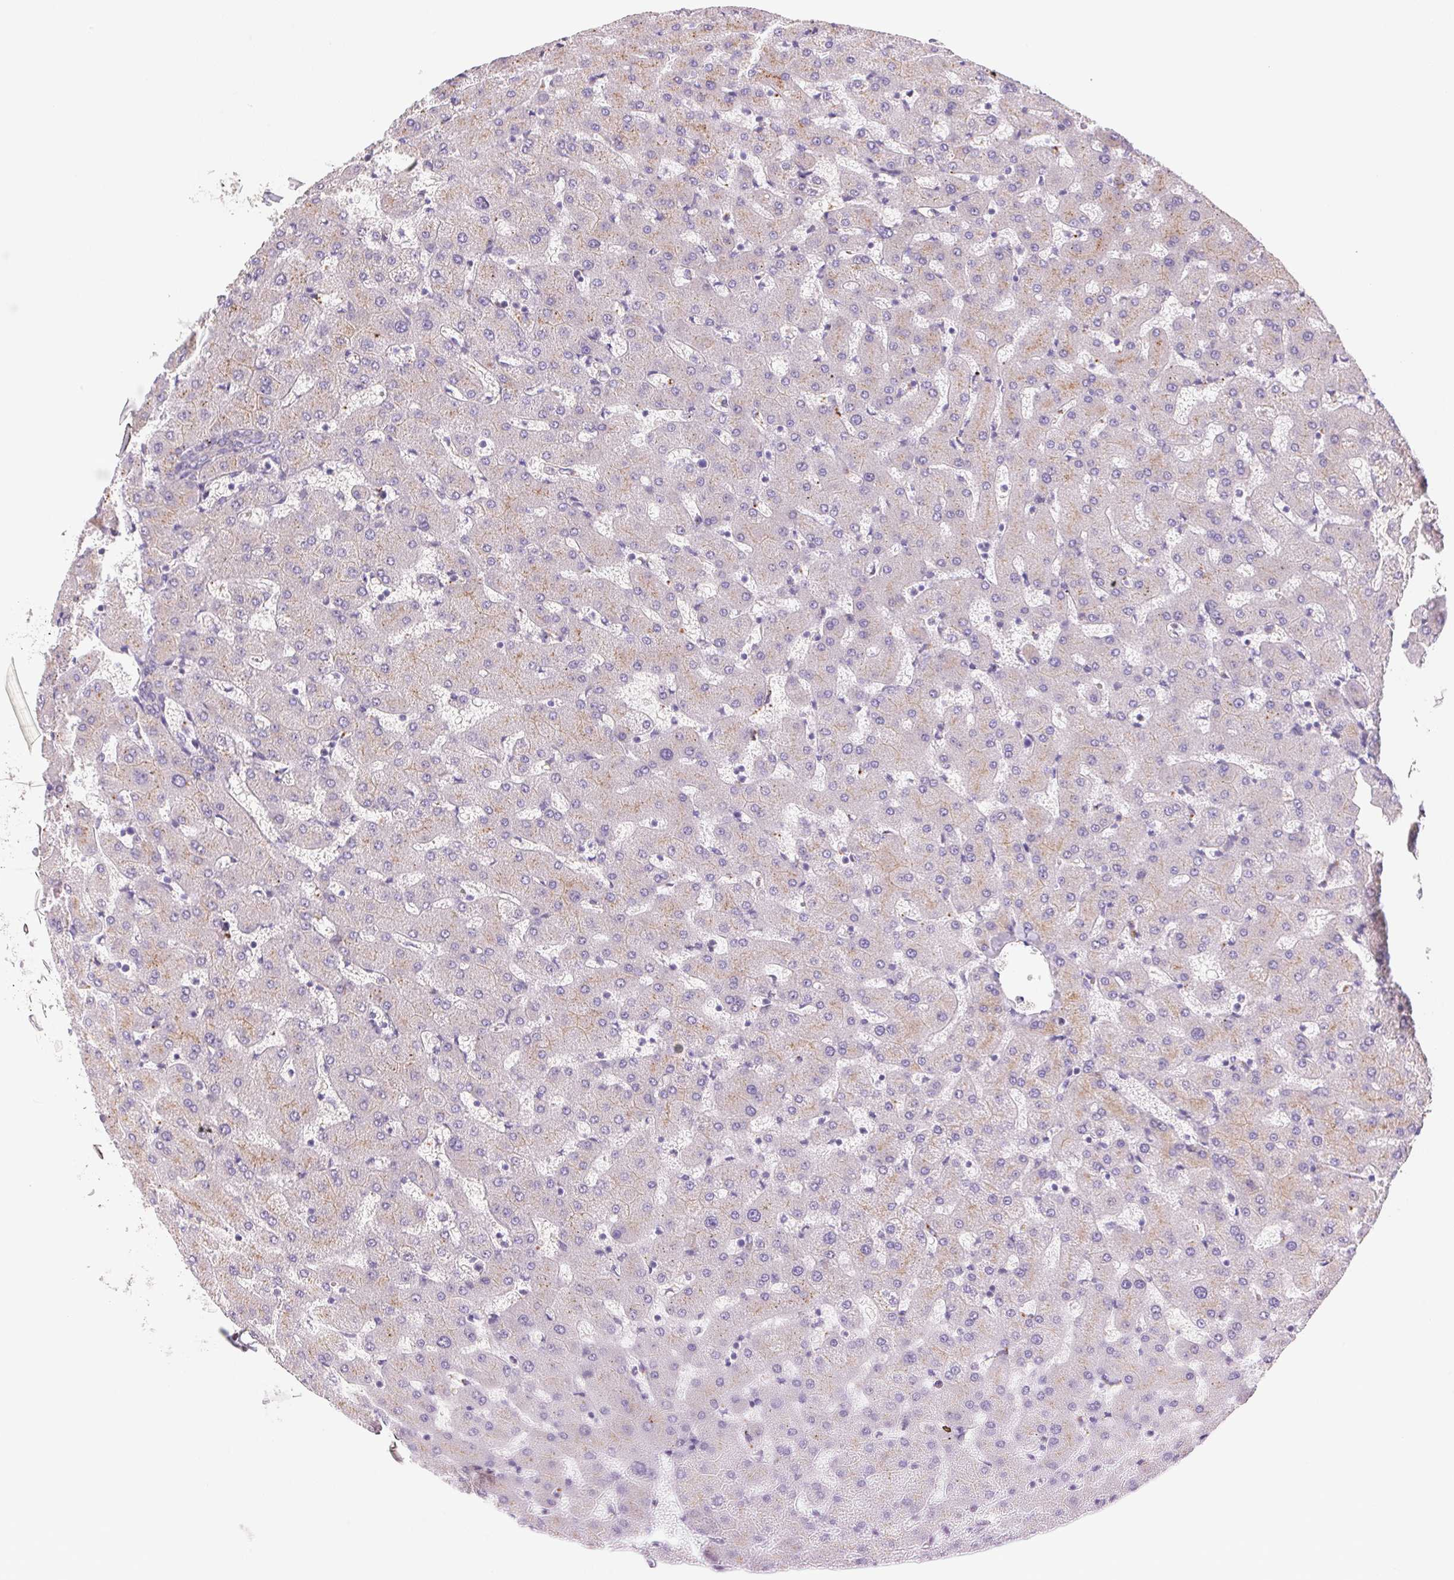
{"staining": {"intensity": "negative", "quantity": "none", "location": "none"}, "tissue": "liver", "cell_type": "Cholangiocytes", "image_type": "normal", "snomed": [{"axis": "morphology", "description": "Normal tissue, NOS"}, {"axis": "topography", "description": "Liver"}], "caption": "Benign liver was stained to show a protein in brown. There is no significant staining in cholangiocytes. (DAB (3,3'-diaminobenzidine) immunohistochemistry visualized using brightfield microscopy, high magnification).", "gene": "TEKT1", "patient": {"sex": "female", "age": 63}}